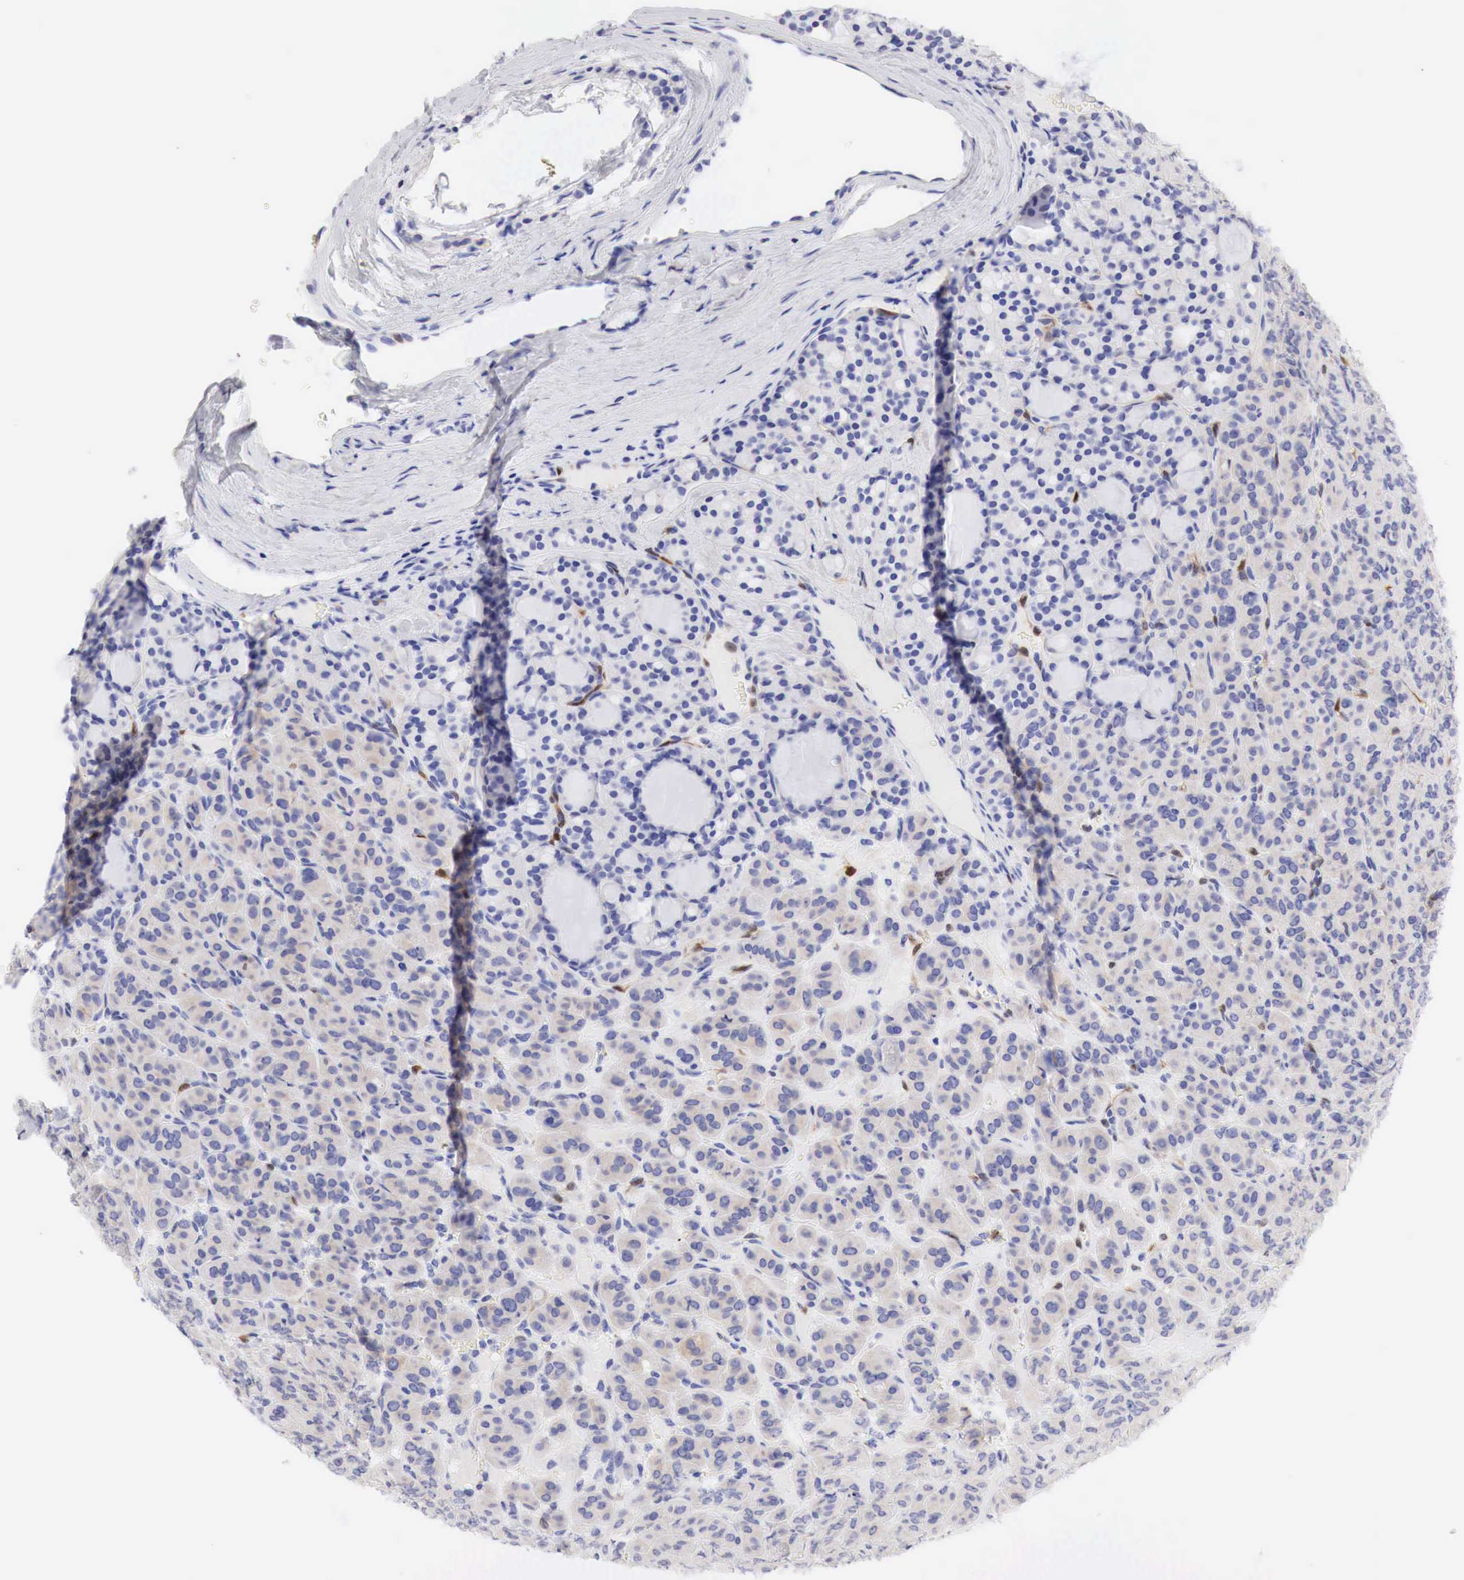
{"staining": {"intensity": "weak", "quantity": "25%-75%", "location": "cytoplasmic/membranous"}, "tissue": "thyroid cancer", "cell_type": "Tumor cells", "image_type": "cancer", "snomed": [{"axis": "morphology", "description": "Follicular adenoma carcinoma, NOS"}, {"axis": "topography", "description": "Thyroid gland"}], "caption": "Immunohistochemistry of human thyroid follicular adenoma carcinoma reveals low levels of weak cytoplasmic/membranous staining in approximately 25%-75% of tumor cells. (Stains: DAB (3,3'-diaminobenzidine) in brown, nuclei in blue, Microscopy: brightfield microscopy at high magnification).", "gene": "CDKN2A", "patient": {"sex": "female", "age": 71}}